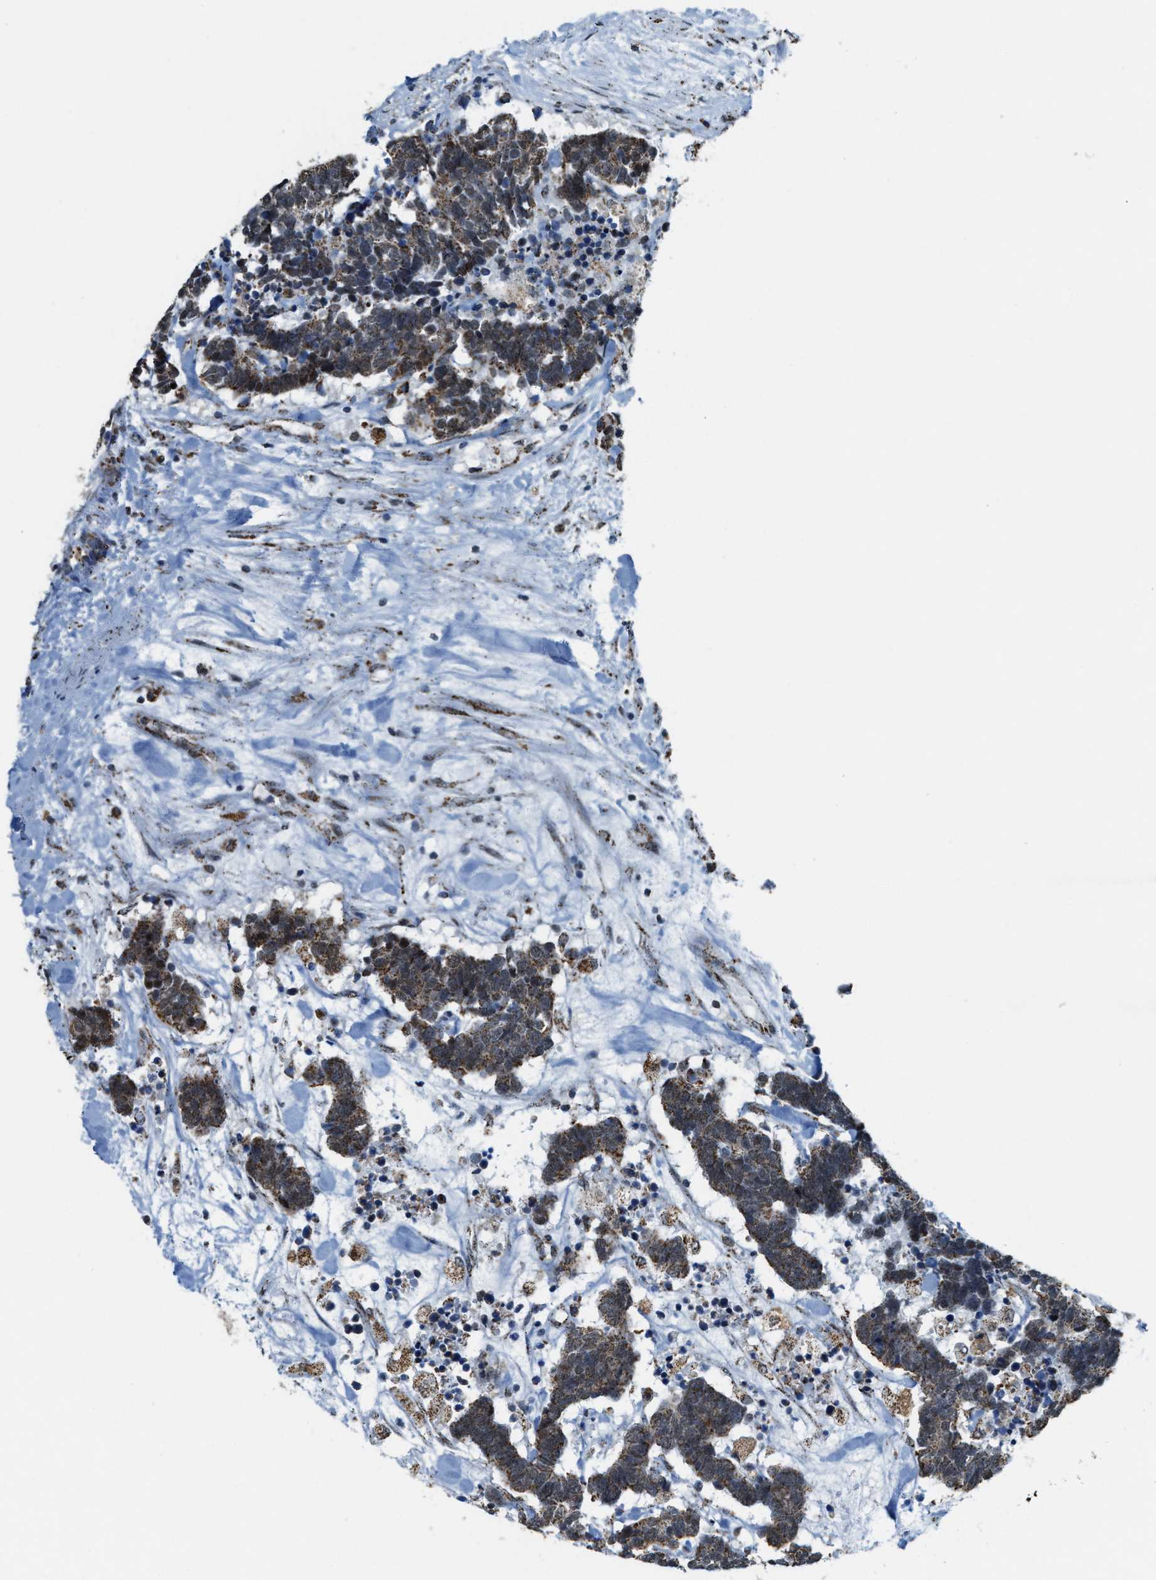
{"staining": {"intensity": "moderate", "quantity": ">75%", "location": "cytoplasmic/membranous"}, "tissue": "carcinoid", "cell_type": "Tumor cells", "image_type": "cancer", "snomed": [{"axis": "morphology", "description": "Carcinoma, NOS"}, {"axis": "morphology", "description": "Carcinoid, malignant, NOS"}, {"axis": "topography", "description": "Urinary bladder"}], "caption": "Immunohistochemical staining of human carcinoma exhibits medium levels of moderate cytoplasmic/membranous protein positivity in about >75% of tumor cells. (DAB (3,3'-diaminobenzidine) IHC with brightfield microscopy, high magnification).", "gene": "HIBADH", "patient": {"sex": "male", "age": 57}}